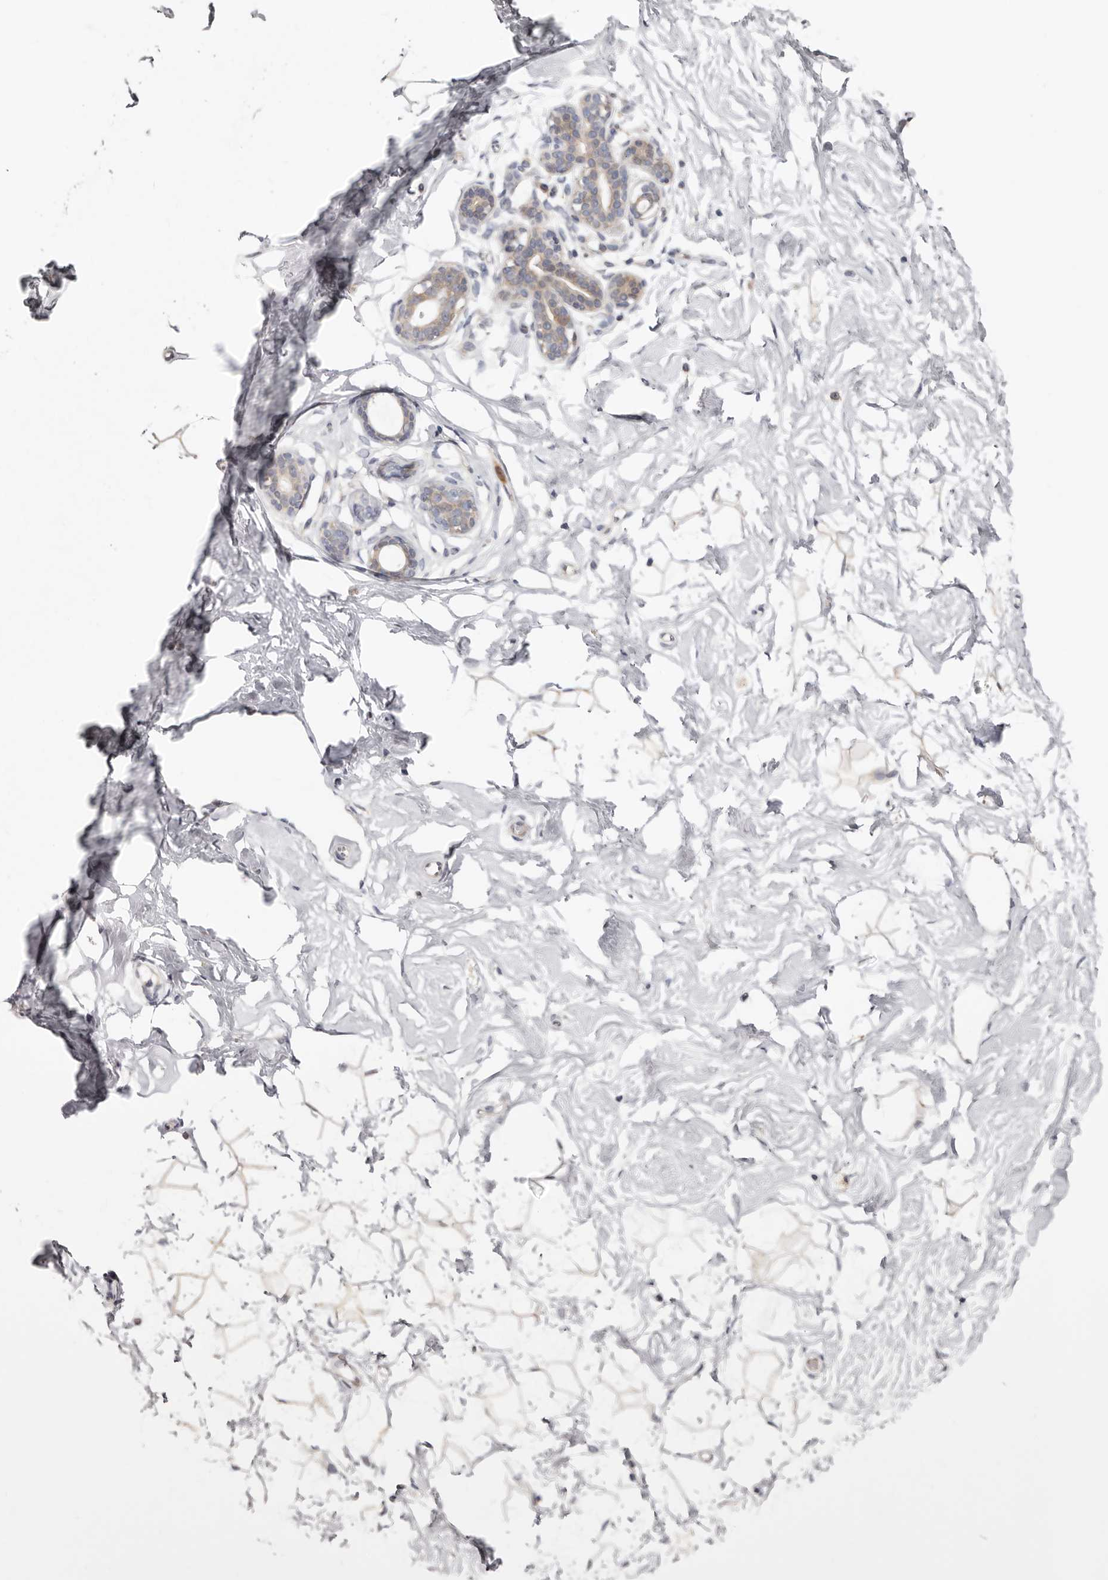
{"staining": {"intensity": "negative", "quantity": "none", "location": "none"}, "tissue": "breast", "cell_type": "Adipocytes", "image_type": "normal", "snomed": [{"axis": "morphology", "description": "Normal tissue, NOS"}, {"axis": "morphology", "description": "Adenoma, NOS"}, {"axis": "topography", "description": "Breast"}], "caption": "IHC of unremarkable breast shows no positivity in adipocytes. (DAB IHC visualized using brightfield microscopy, high magnification).", "gene": "MSRB2", "patient": {"sex": "female", "age": 23}}